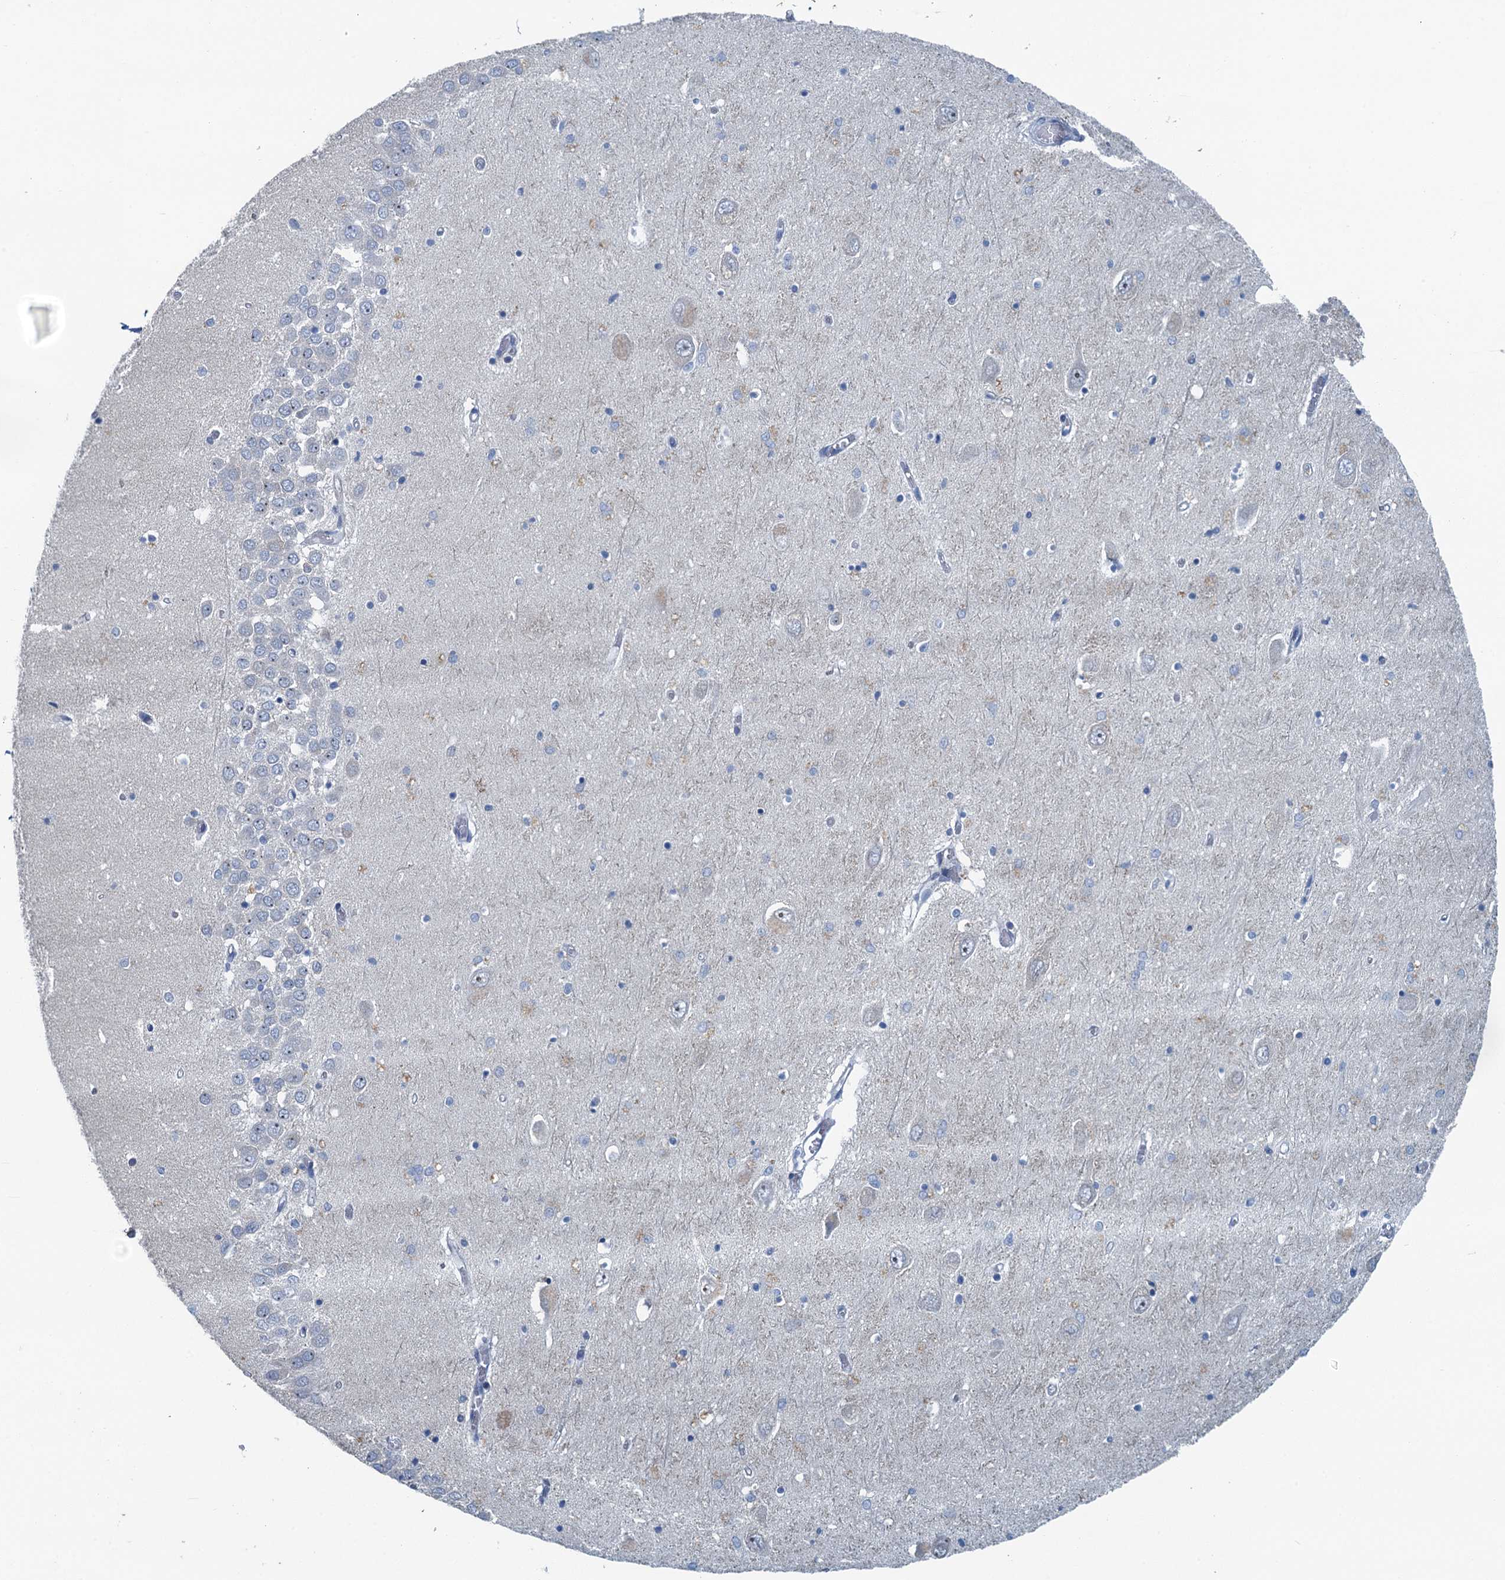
{"staining": {"intensity": "negative", "quantity": "none", "location": "none"}, "tissue": "hippocampus", "cell_type": "Glial cells", "image_type": "normal", "snomed": [{"axis": "morphology", "description": "Normal tissue, NOS"}, {"axis": "topography", "description": "Hippocampus"}], "caption": "Photomicrograph shows no significant protein positivity in glial cells of normal hippocampus.", "gene": "THAP10", "patient": {"sex": "male", "age": 70}}